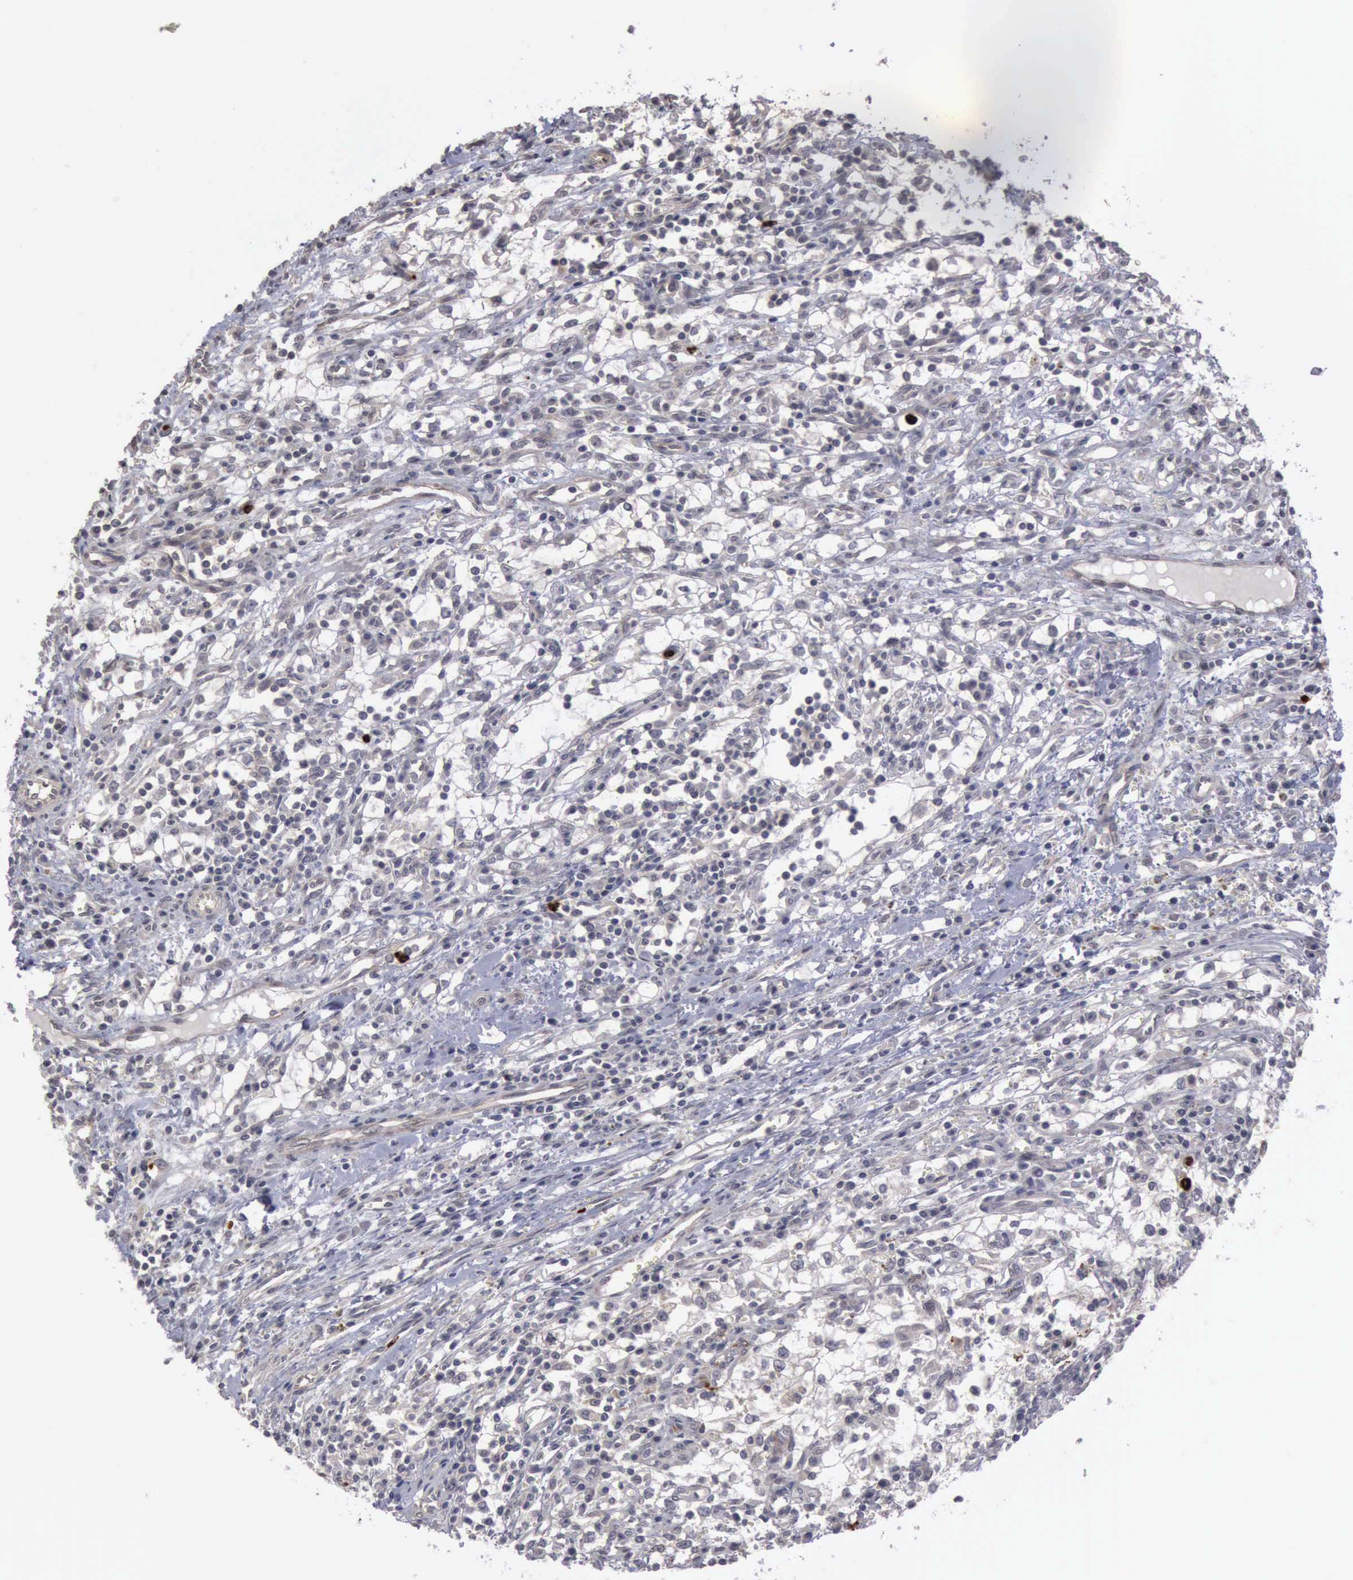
{"staining": {"intensity": "negative", "quantity": "none", "location": "none"}, "tissue": "renal cancer", "cell_type": "Tumor cells", "image_type": "cancer", "snomed": [{"axis": "morphology", "description": "Adenocarcinoma, NOS"}, {"axis": "topography", "description": "Kidney"}], "caption": "Tumor cells are negative for brown protein staining in renal cancer. The staining was performed using DAB (3,3'-diaminobenzidine) to visualize the protein expression in brown, while the nuclei were stained in blue with hematoxylin (Magnification: 20x).", "gene": "MMP9", "patient": {"sex": "male", "age": 82}}